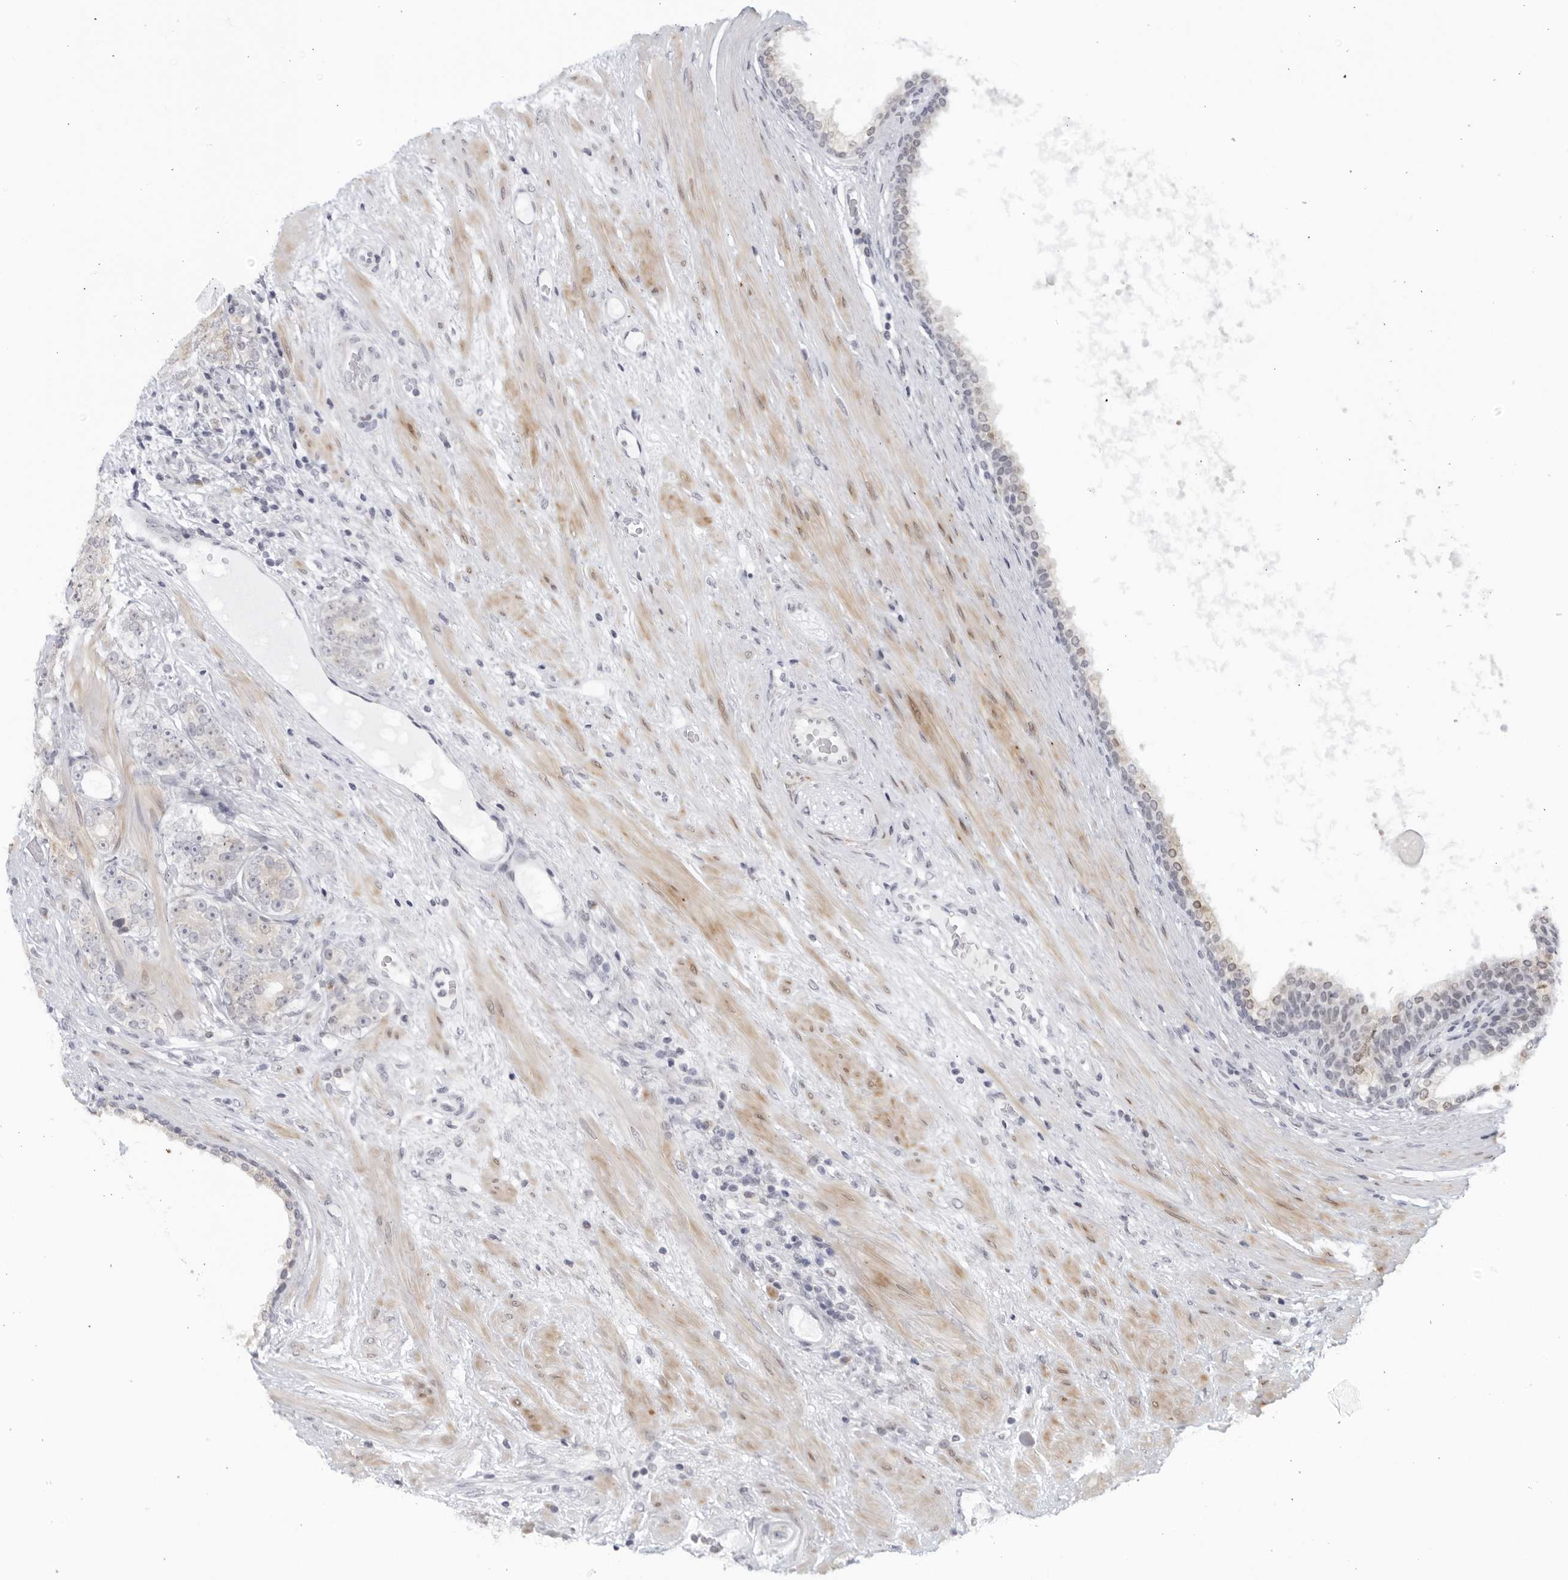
{"staining": {"intensity": "weak", "quantity": "<25%", "location": "cytoplasmic/membranous"}, "tissue": "prostate cancer", "cell_type": "Tumor cells", "image_type": "cancer", "snomed": [{"axis": "morphology", "description": "Adenocarcinoma, High grade"}, {"axis": "topography", "description": "Prostate"}], "caption": "An IHC histopathology image of prostate adenocarcinoma (high-grade) is shown. There is no staining in tumor cells of prostate adenocarcinoma (high-grade).", "gene": "WDTC1", "patient": {"sex": "male", "age": 56}}